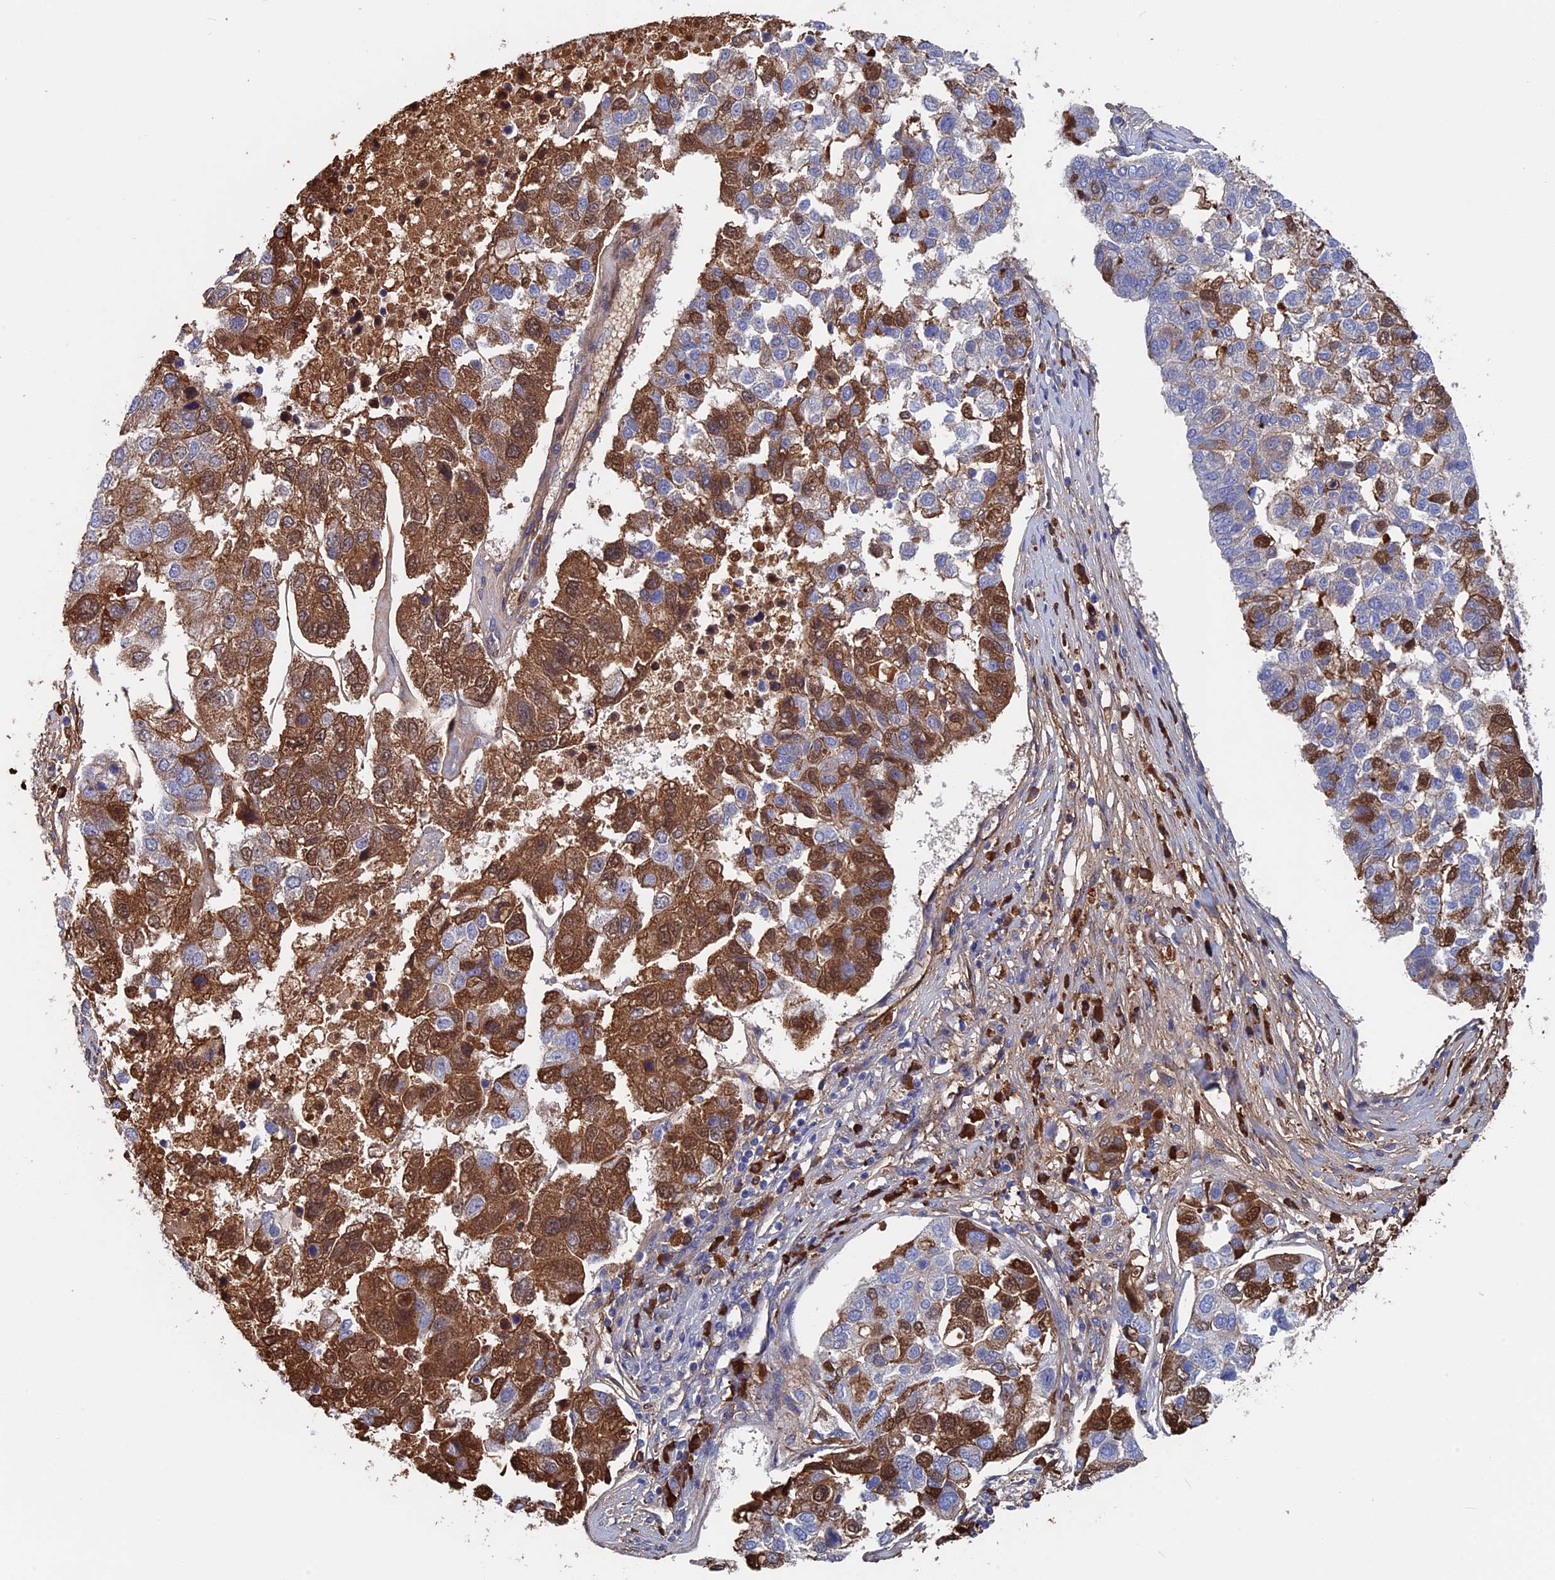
{"staining": {"intensity": "moderate", "quantity": "<25%", "location": "cytoplasmic/membranous"}, "tissue": "pancreatic cancer", "cell_type": "Tumor cells", "image_type": "cancer", "snomed": [{"axis": "morphology", "description": "Adenocarcinoma, NOS"}, {"axis": "topography", "description": "Pancreas"}], "caption": "Pancreatic cancer tissue demonstrates moderate cytoplasmic/membranous staining in approximately <25% of tumor cells, visualized by immunohistochemistry.", "gene": "RPUSD1", "patient": {"sex": "female", "age": 61}}